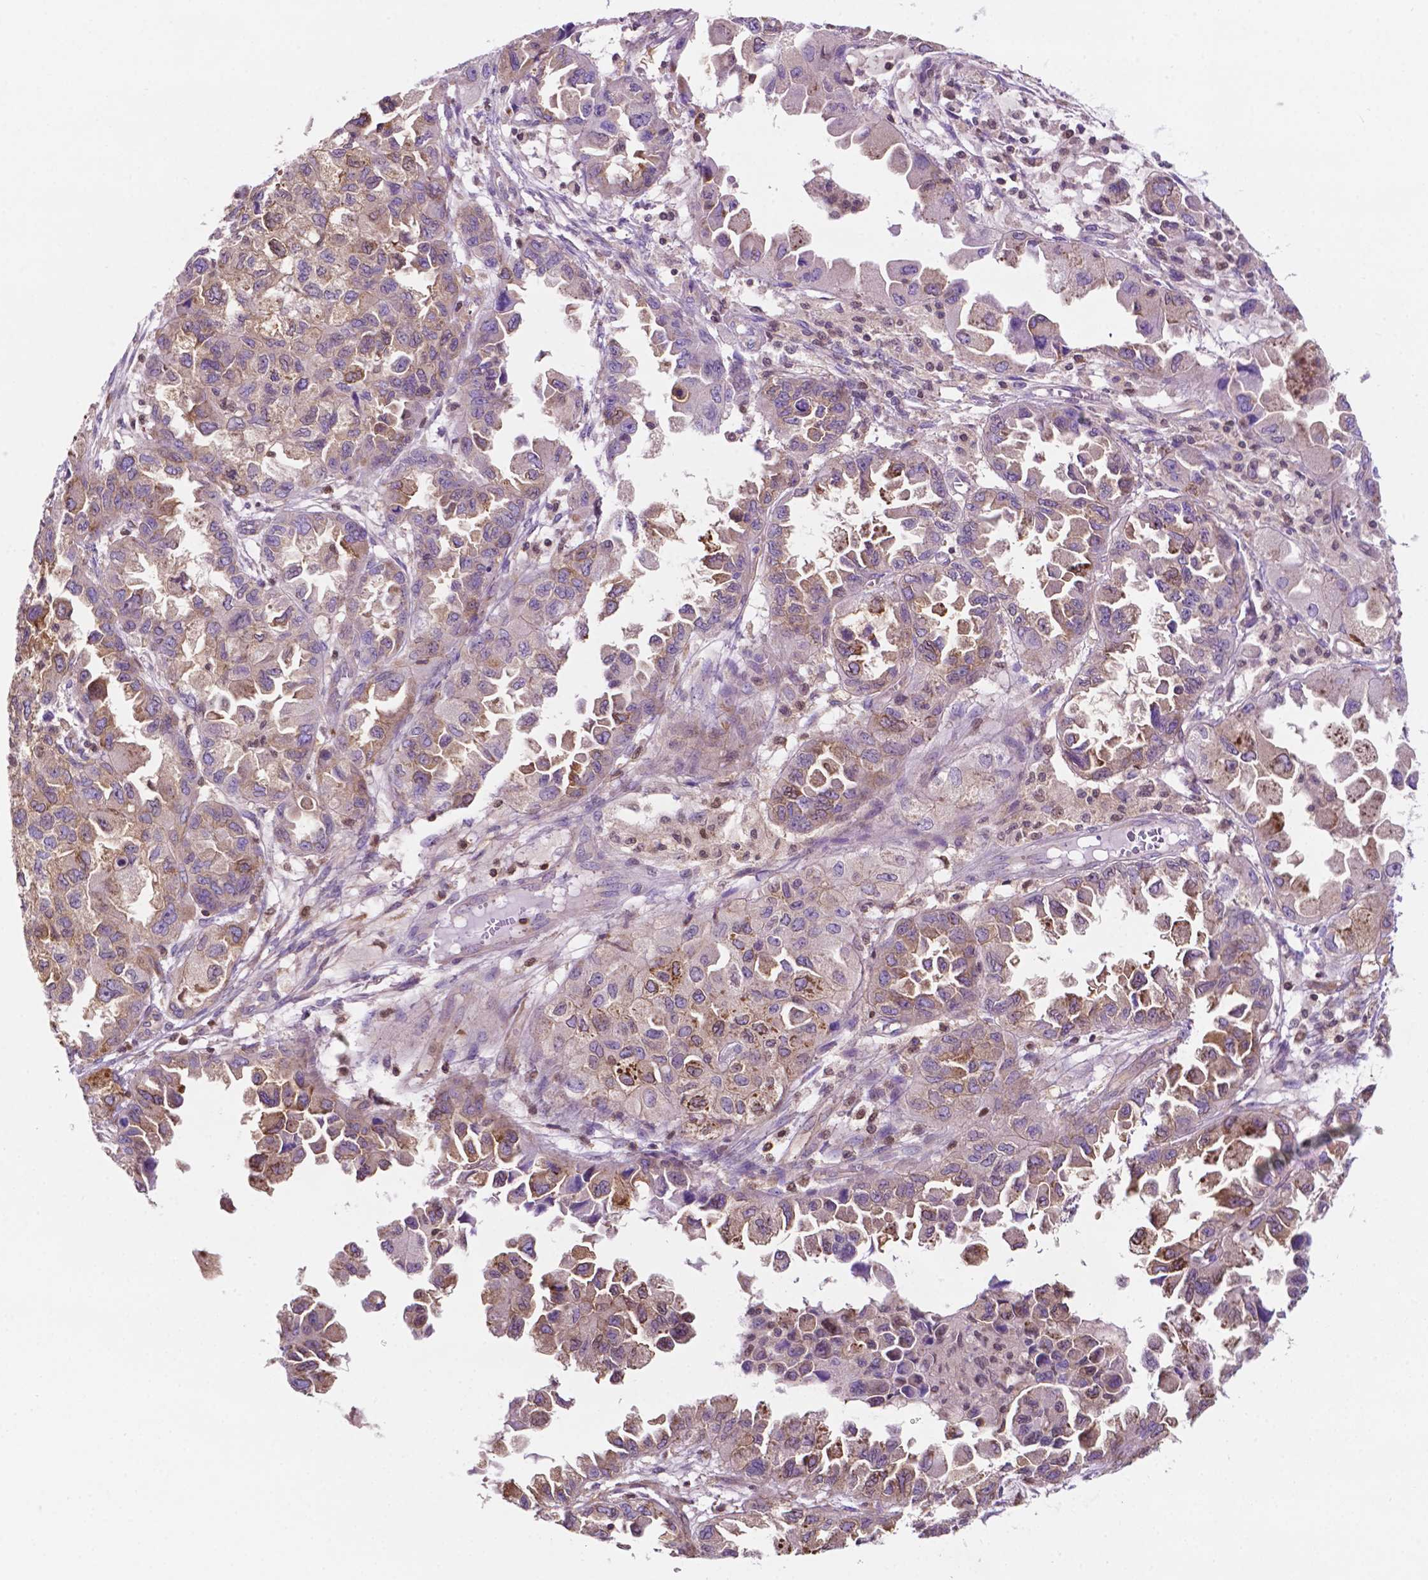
{"staining": {"intensity": "moderate", "quantity": "25%-75%", "location": "cytoplasmic/membranous"}, "tissue": "ovarian cancer", "cell_type": "Tumor cells", "image_type": "cancer", "snomed": [{"axis": "morphology", "description": "Cystadenocarcinoma, serous, NOS"}, {"axis": "topography", "description": "Ovary"}], "caption": "Human serous cystadenocarcinoma (ovarian) stained for a protein (brown) displays moderate cytoplasmic/membranous positive positivity in approximately 25%-75% of tumor cells.", "gene": "DCN", "patient": {"sex": "female", "age": 84}}